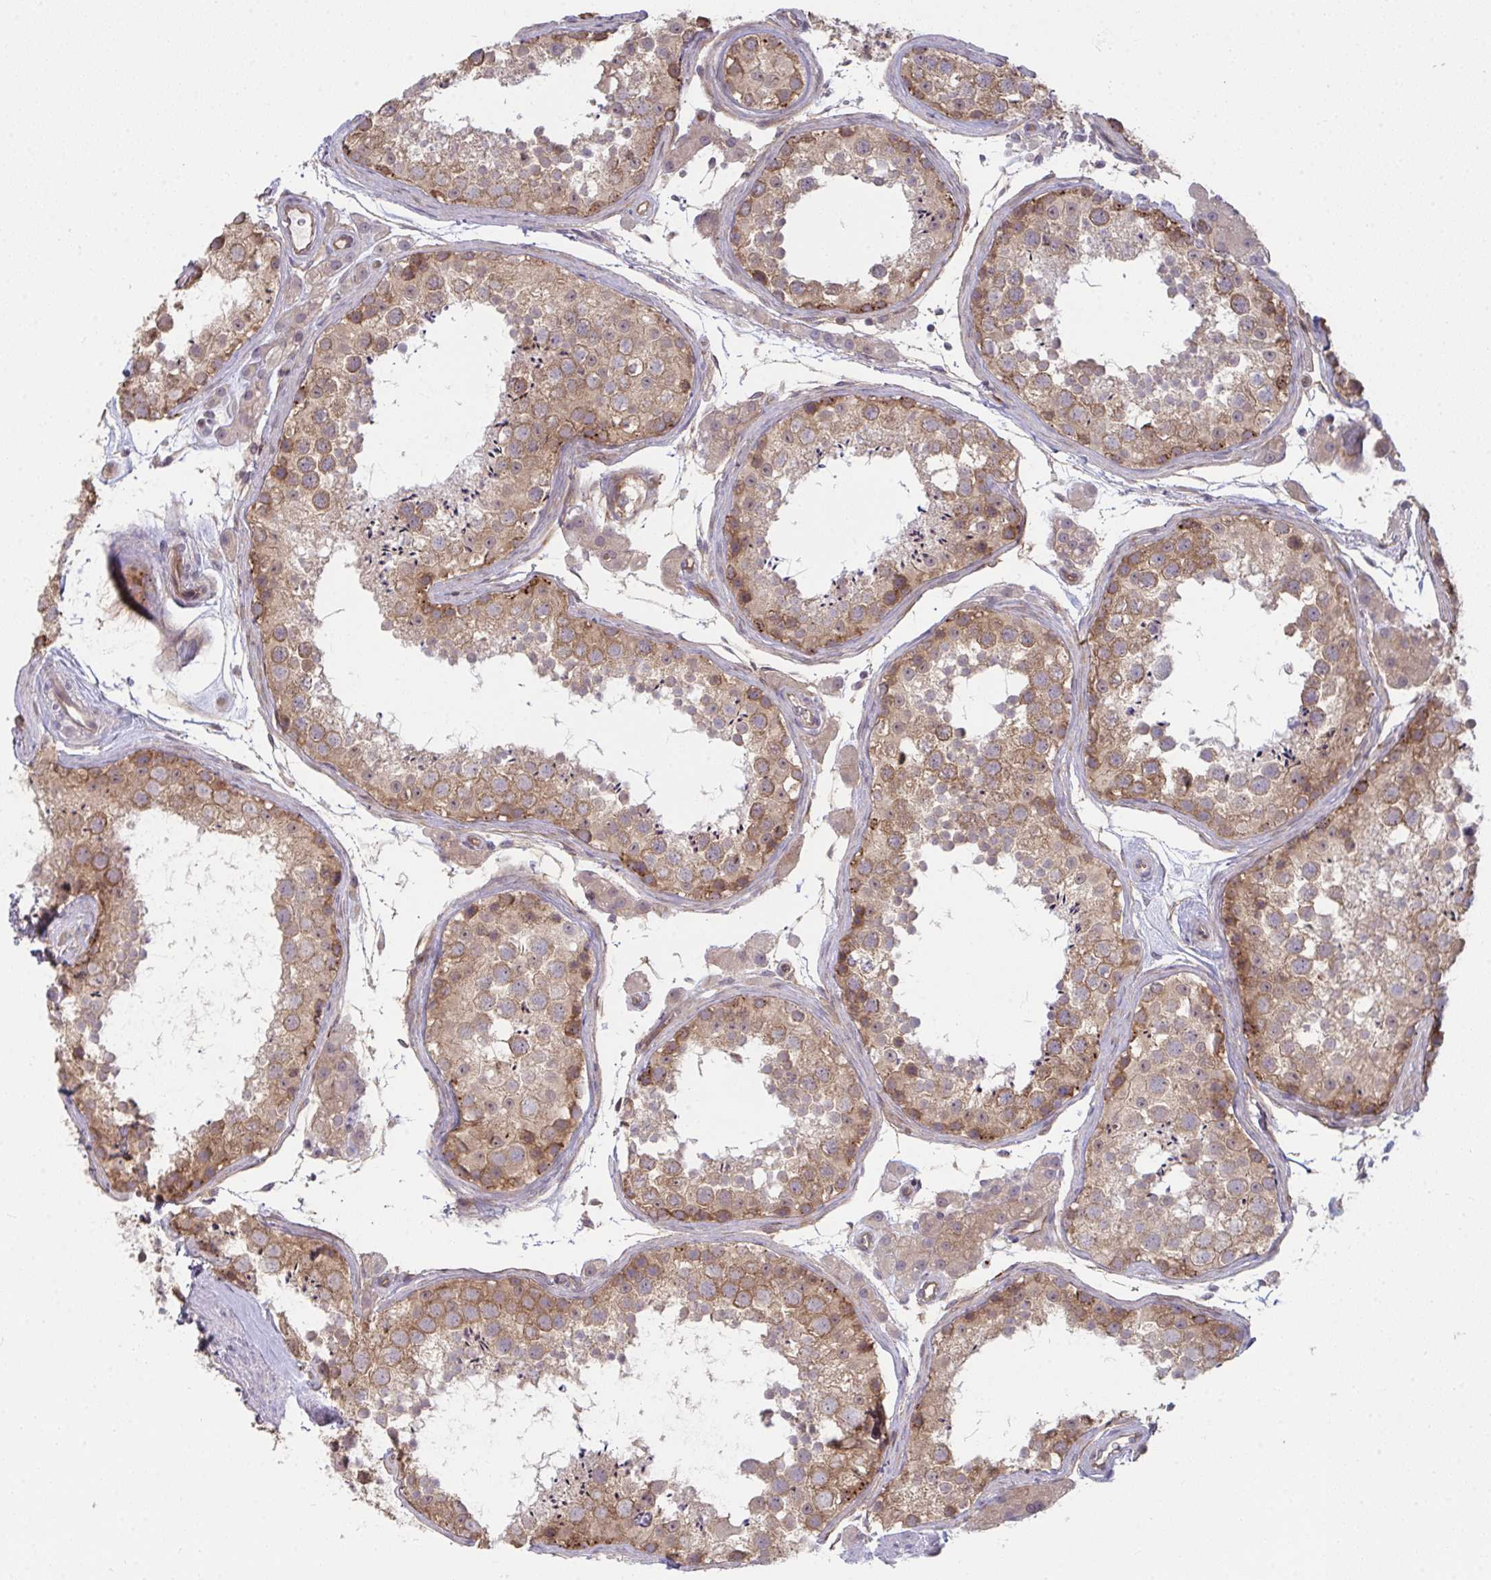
{"staining": {"intensity": "moderate", "quantity": ">75%", "location": "cytoplasmic/membranous"}, "tissue": "testis", "cell_type": "Cells in seminiferous ducts", "image_type": "normal", "snomed": [{"axis": "morphology", "description": "Normal tissue, NOS"}, {"axis": "topography", "description": "Testis"}], "caption": "Immunohistochemical staining of benign human testis demonstrates medium levels of moderate cytoplasmic/membranous staining in about >75% of cells in seminiferous ducts. (DAB (3,3'-diaminobenzidine) = brown stain, brightfield microscopy at high magnification).", "gene": "CASP9", "patient": {"sex": "male", "age": 41}}